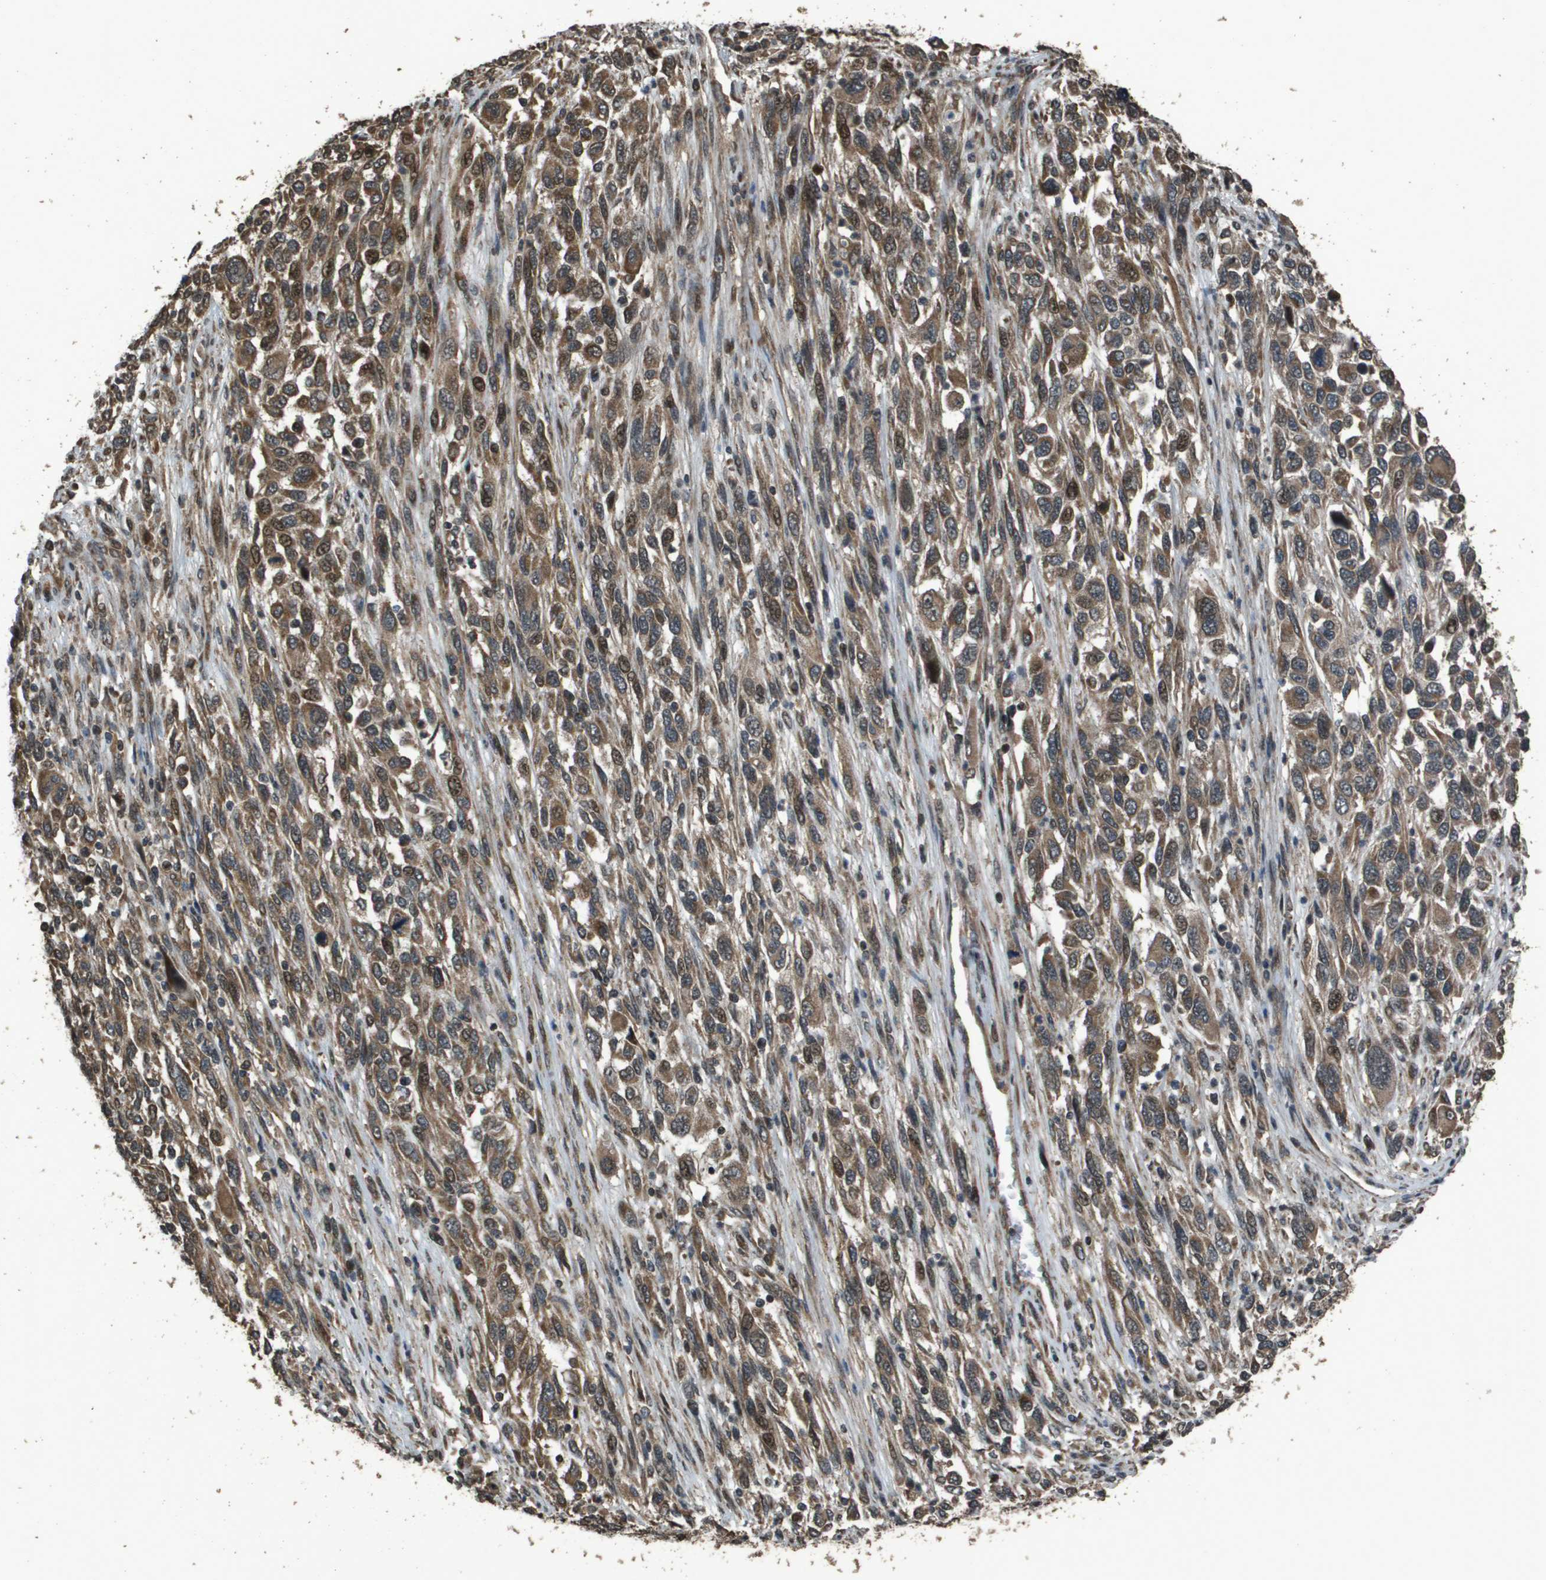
{"staining": {"intensity": "moderate", "quantity": ">75%", "location": "cytoplasmic/membranous"}, "tissue": "melanoma", "cell_type": "Tumor cells", "image_type": "cancer", "snomed": [{"axis": "morphology", "description": "Malignant melanoma, Metastatic site"}, {"axis": "topography", "description": "Lymph node"}], "caption": "IHC of human melanoma exhibits medium levels of moderate cytoplasmic/membranous expression in about >75% of tumor cells. (DAB = brown stain, brightfield microscopy at high magnification).", "gene": "FIG4", "patient": {"sex": "male", "age": 61}}